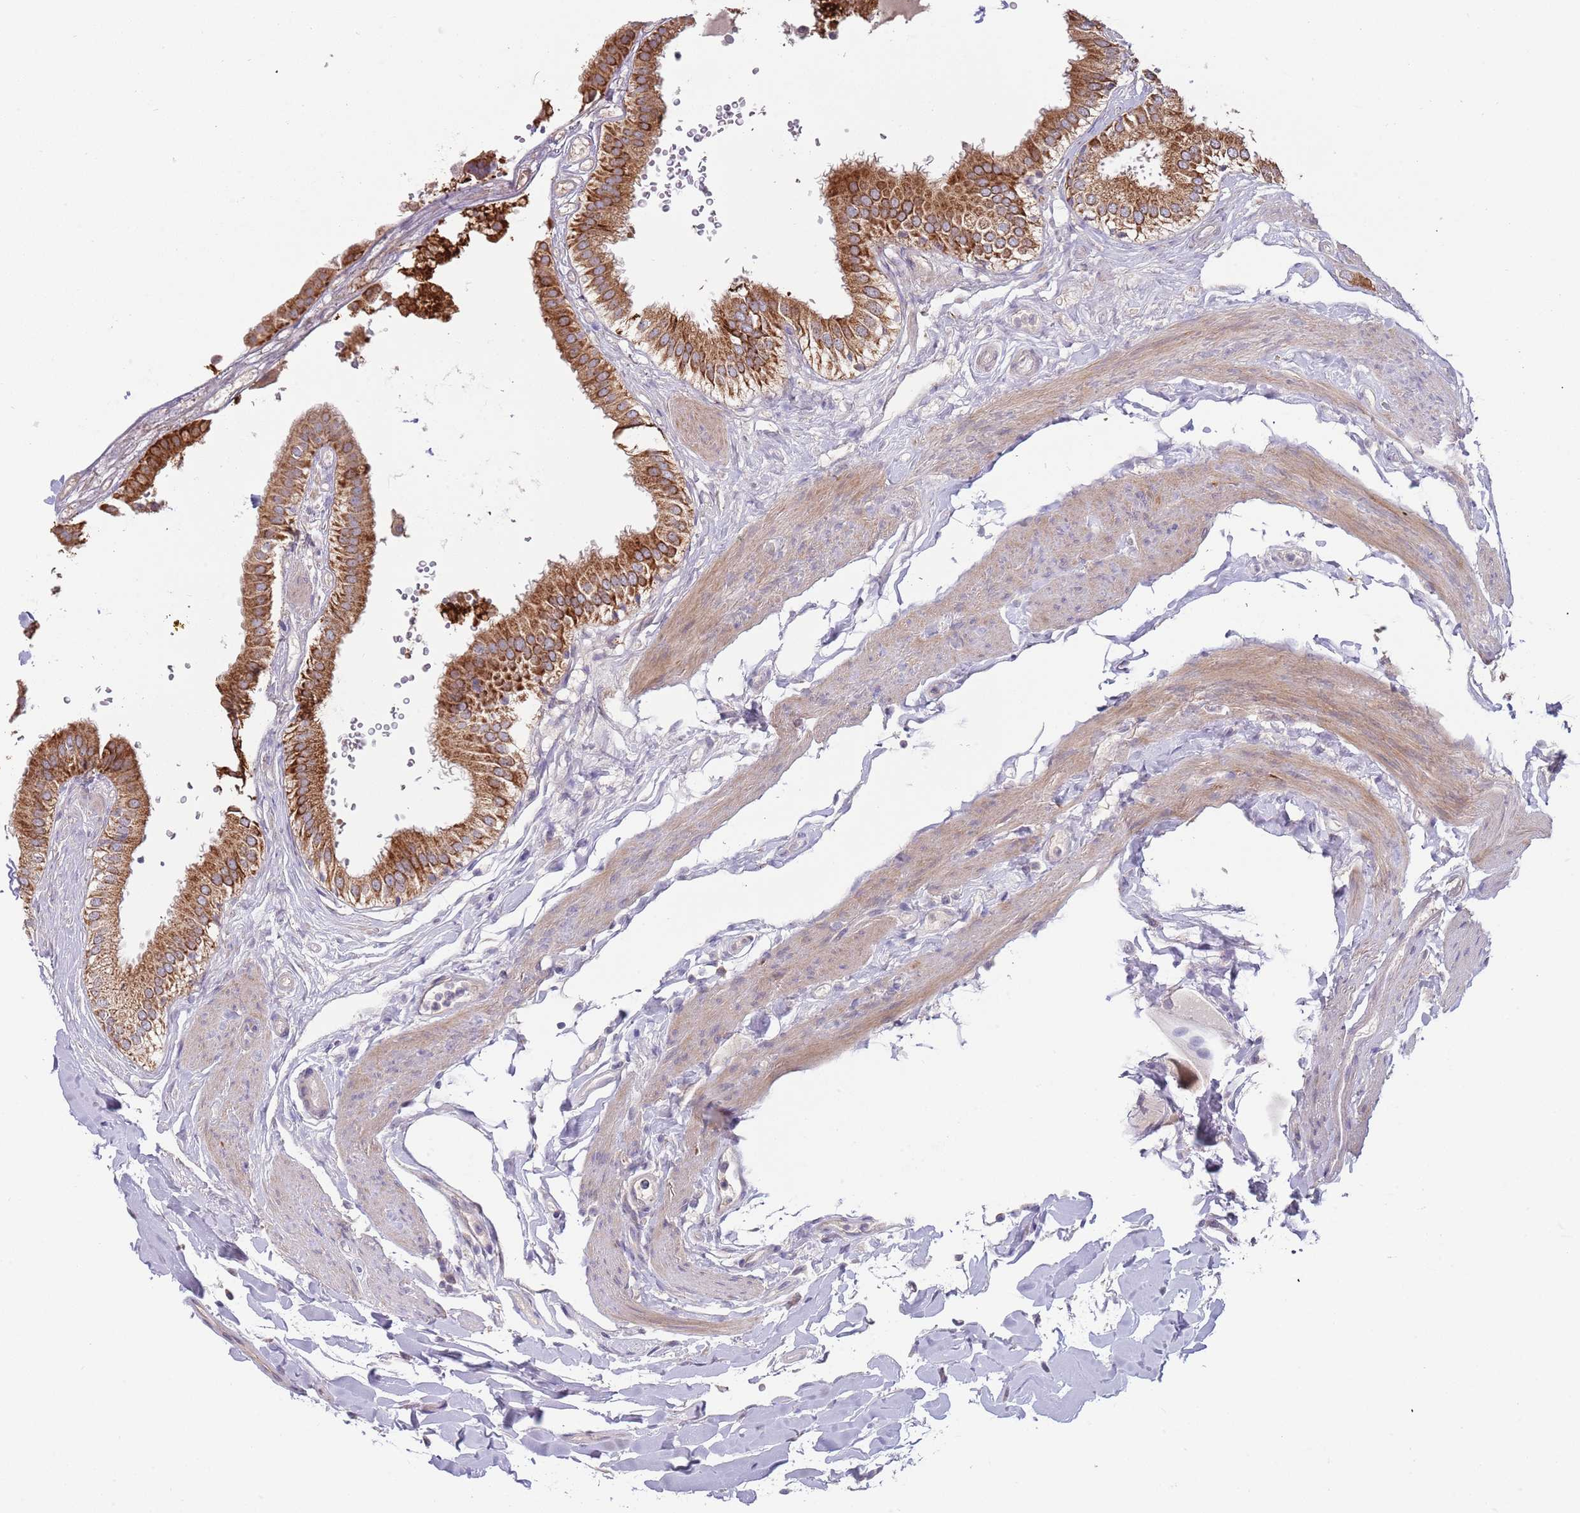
{"staining": {"intensity": "strong", "quantity": ">75%", "location": "cytoplasmic/membranous"}, "tissue": "gallbladder", "cell_type": "Glandular cells", "image_type": "normal", "snomed": [{"axis": "morphology", "description": "Normal tissue, NOS"}, {"axis": "topography", "description": "Gallbladder"}], "caption": "Strong cytoplasmic/membranous protein staining is present in about >75% of glandular cells in gallbladder.", "gene": "ABCC10", "patient": {"sex": "female", "age": 61}}